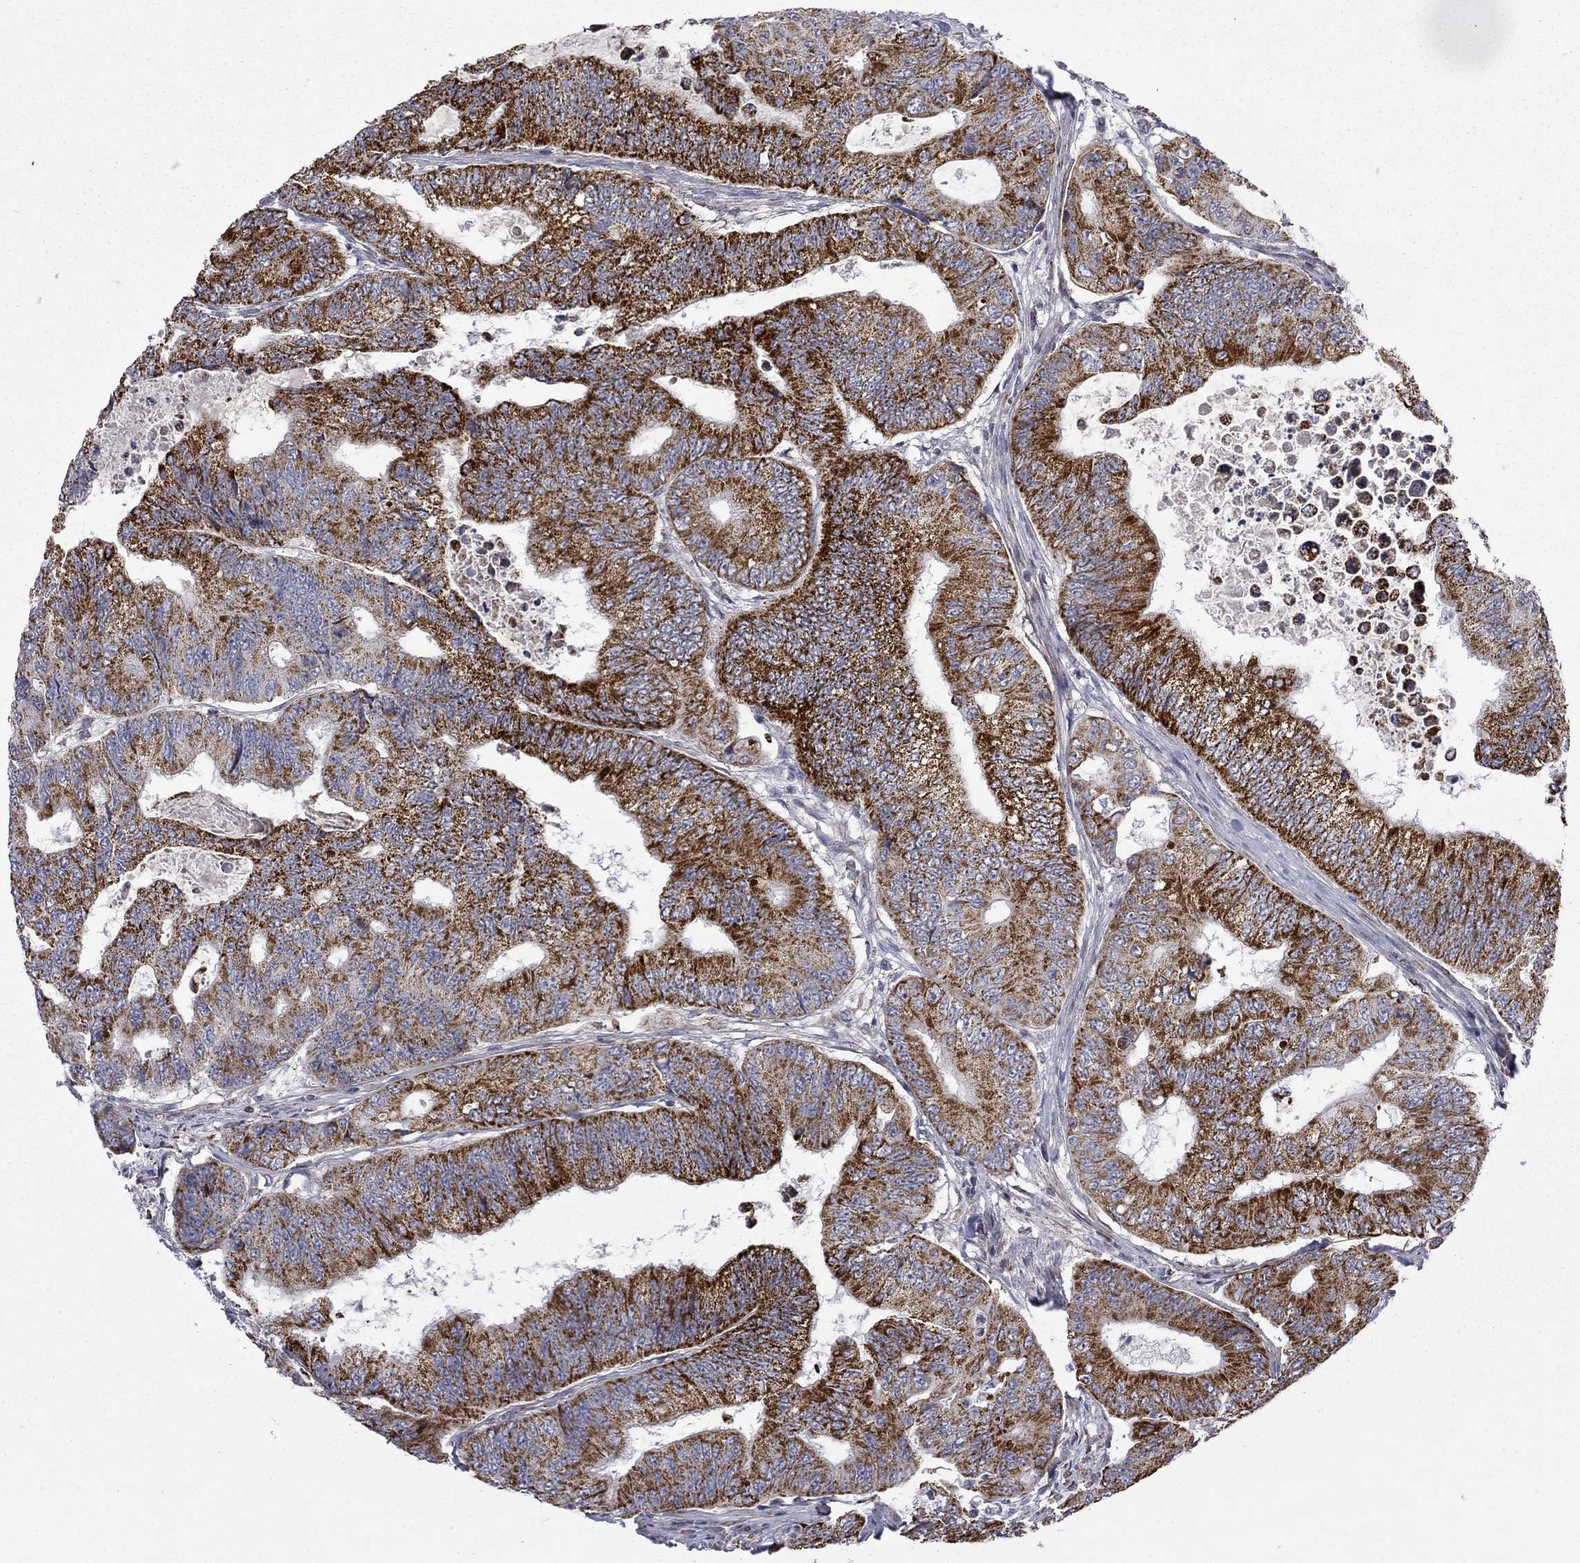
{"staining": {"intensity": "strong", "quantity": "25%-75%", "location": "cytoplasmic/membranous"}, "tissue": "colorectal cancer", "cell_type": "Tumor cells", "image_type": "cancer", "snomed": [{"axis": "morphology", "description": "Adenocarcinoma, NOS"}, {"axis": "topography", "description": "Colon"}], "caption": "IHC of human colorectal adenocarcinoma shows high levels of strong cytoplasmic/membranous expression in about 25%-75% of tumor cells.", "gene": "PCBP3", "patient": {"sex": "female", "age": 48}}